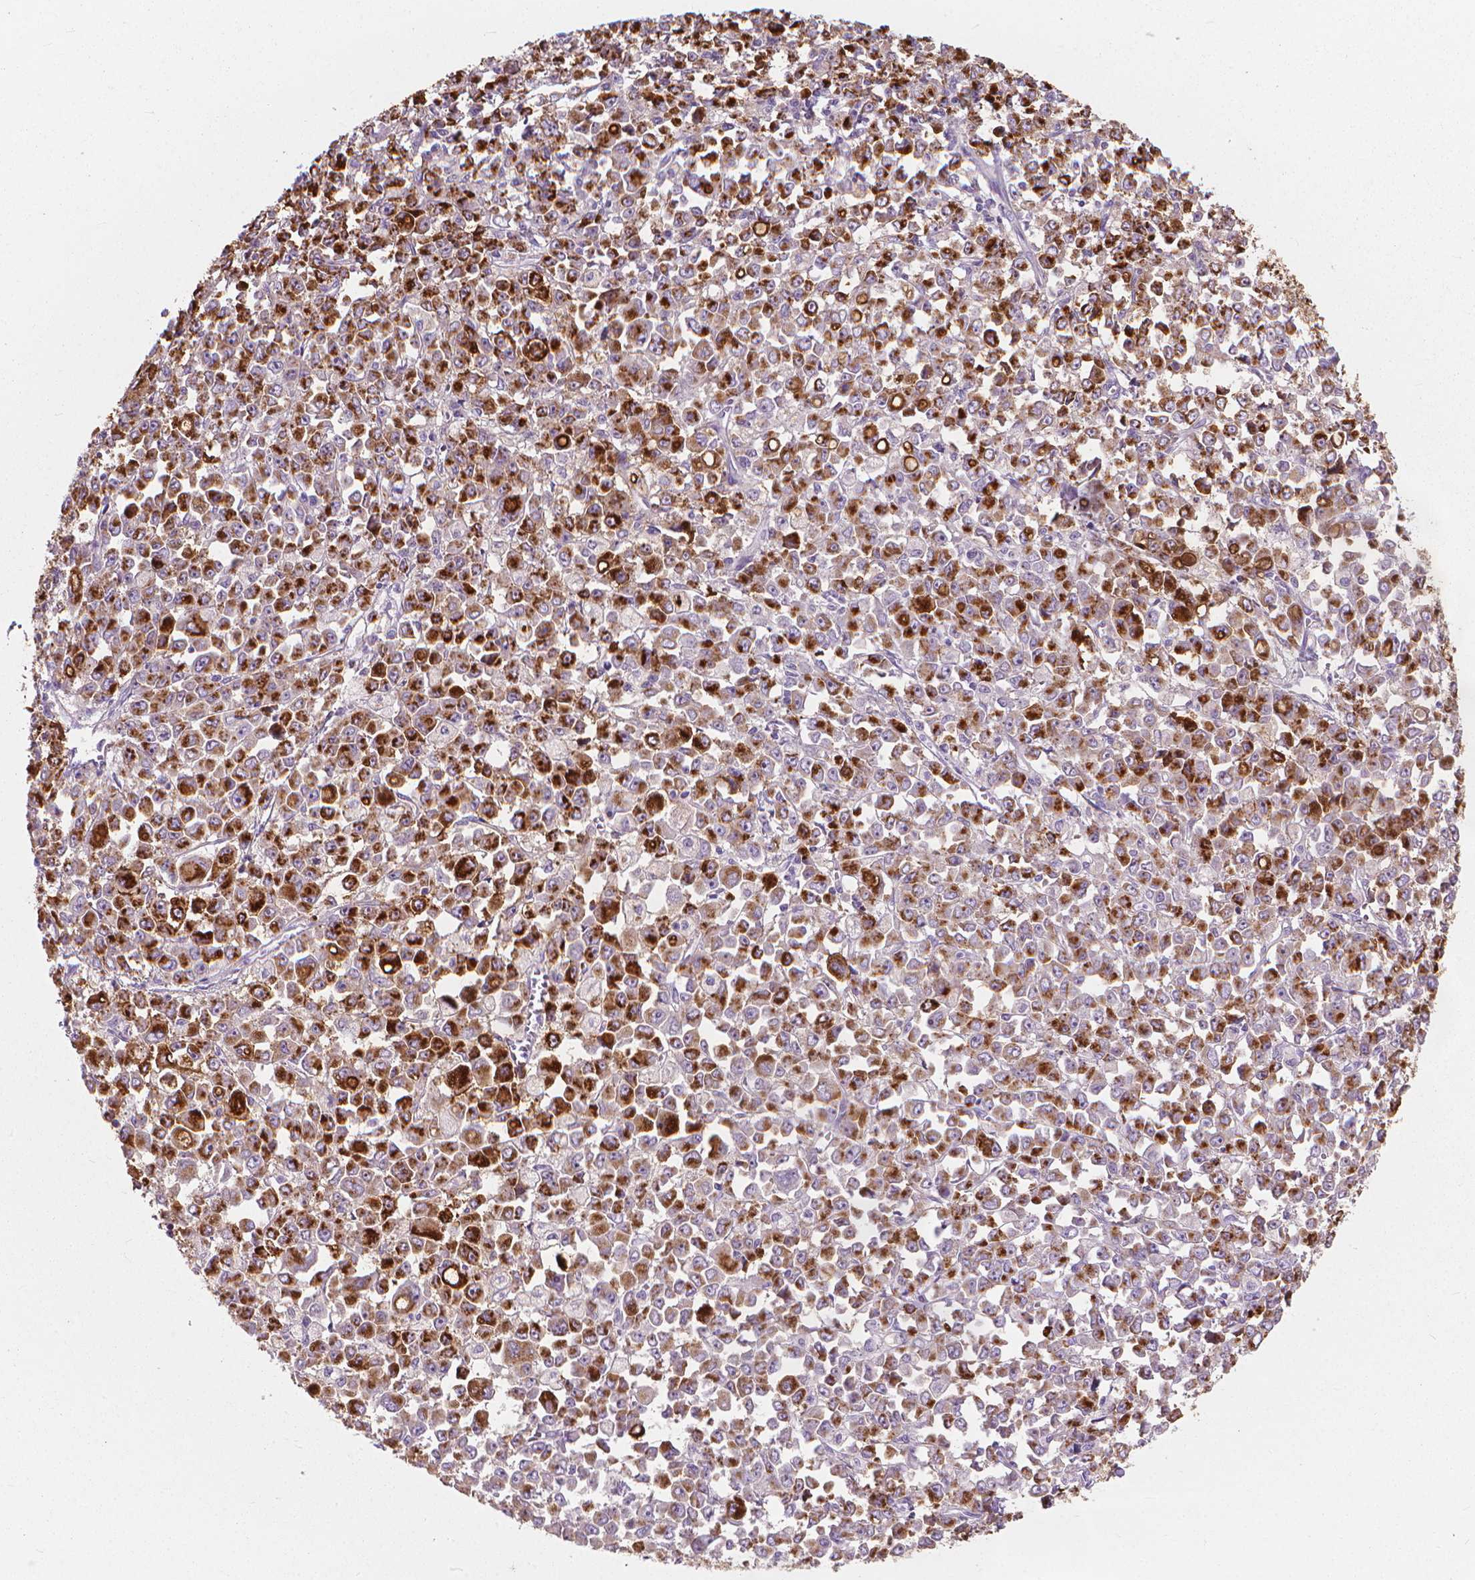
{"staining": {"intensity": "strong", "quantity": "25%-75%", "location": "cytoplasmic/membranous"}, "tissue": "stomach cancer", "cell_type": "Tumor cells", "image_type": "cancer", "snomed": [{"axis": "morphology", "description": "Adenocarcinoma, NOS"}, {"axis": "topography", "description": "Stomach, upper"}], "caption": "An IHC histopathology image of tumor tissue is shown. Protein staining in brown shows strong cytoplasmic/membranous positivity in stomach adenocarcinoma within tumor cells.", "gene": "GPRC5A", "patient": {"sex": "male", "age": 70}}